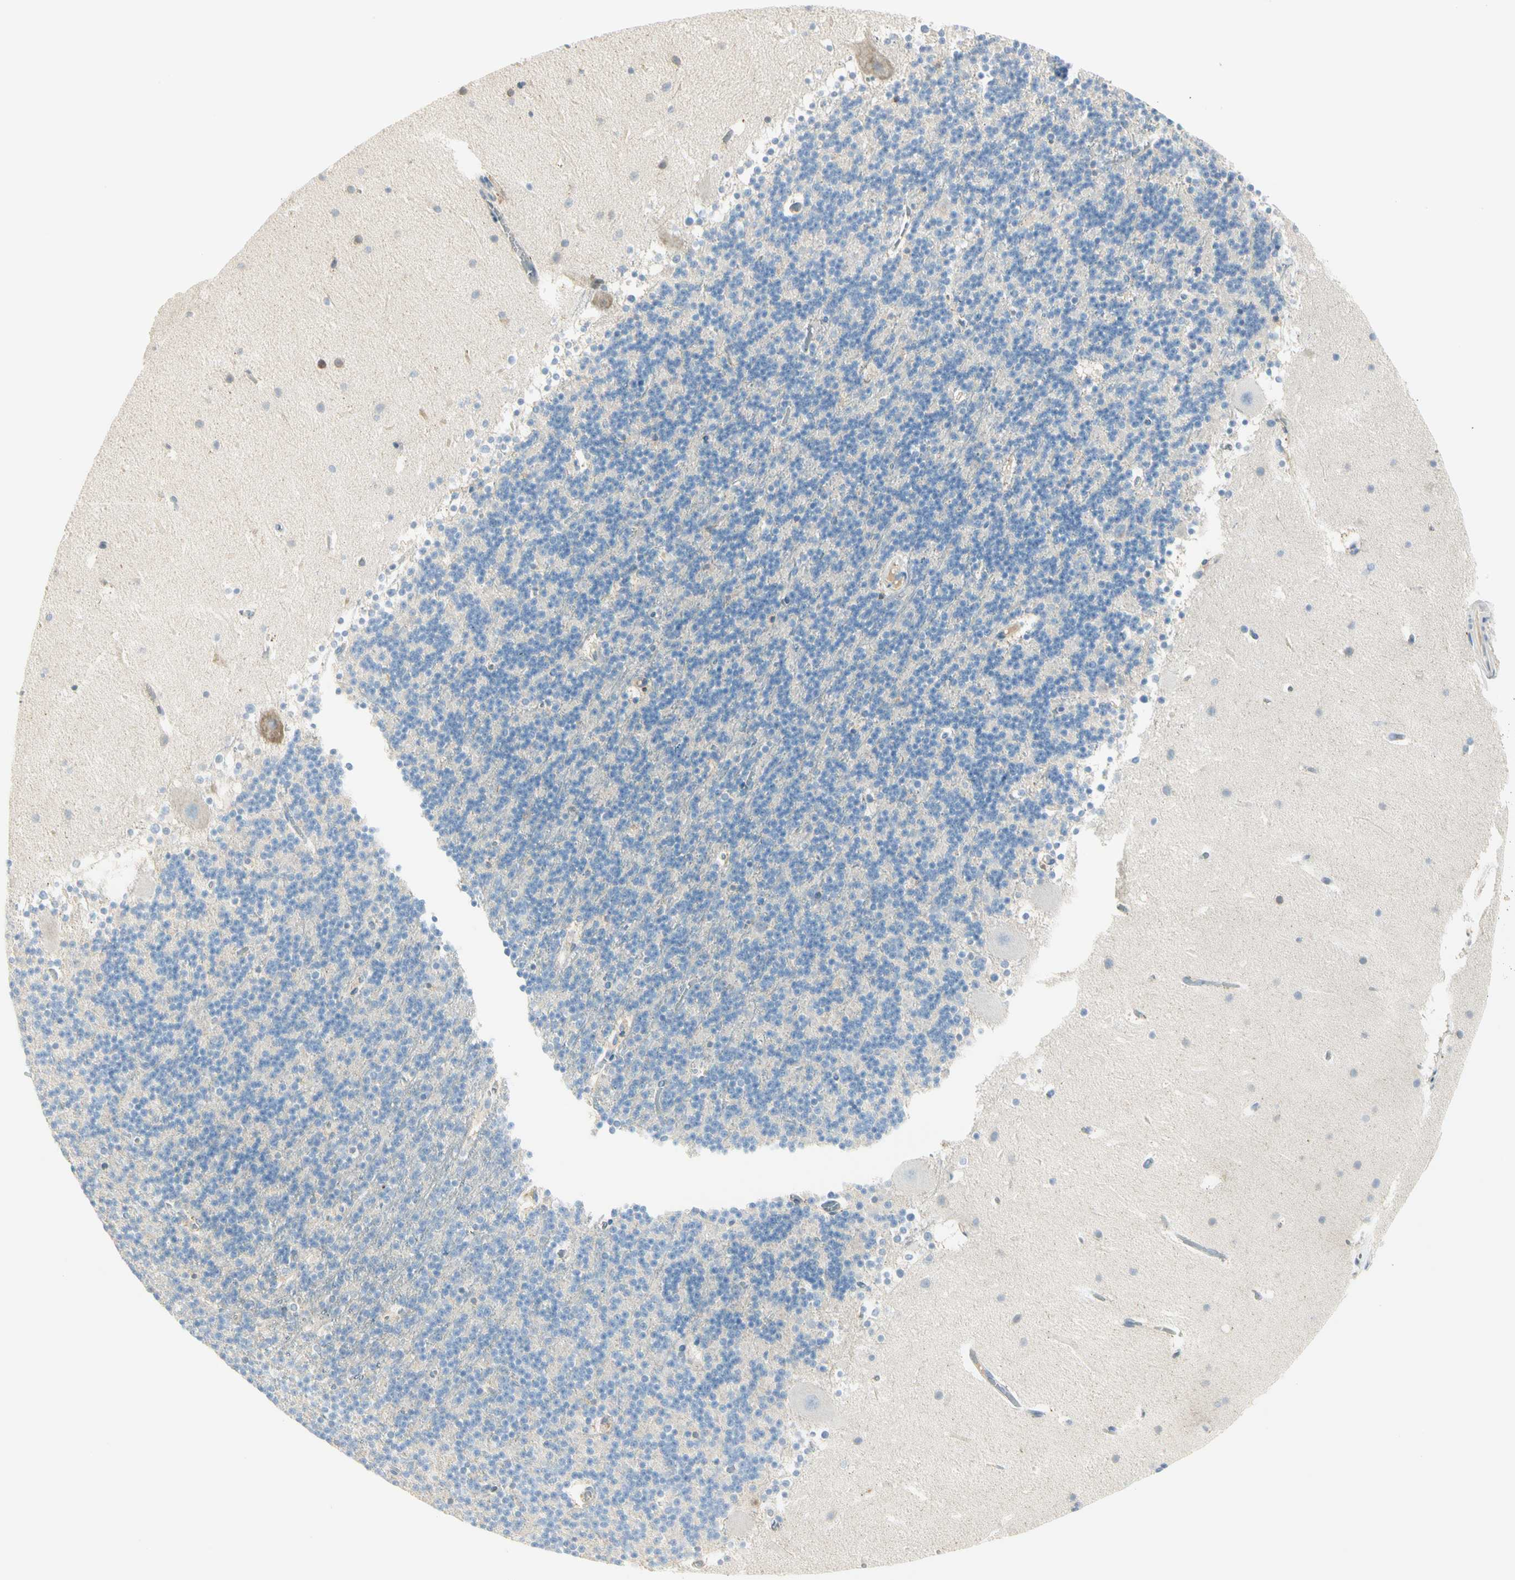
{"staining": {"intensity": "negative", "quantity": "none", "location": "none"}, "tissue": "cerebellum", "cell_type": "Cells in granular layer", "image_type": "normal", "snomed": [{"axis": "morphology", "description": "Normal tissue, NOS"}, {"axis": "topography", "description": "Cerebellum"}], "caption": "Immunohistochemistry of benign cerebellum displays no expression in cells in granular layer.", "gene": "TNFSF11", "patient": {"sex": "male", "age": 45}}